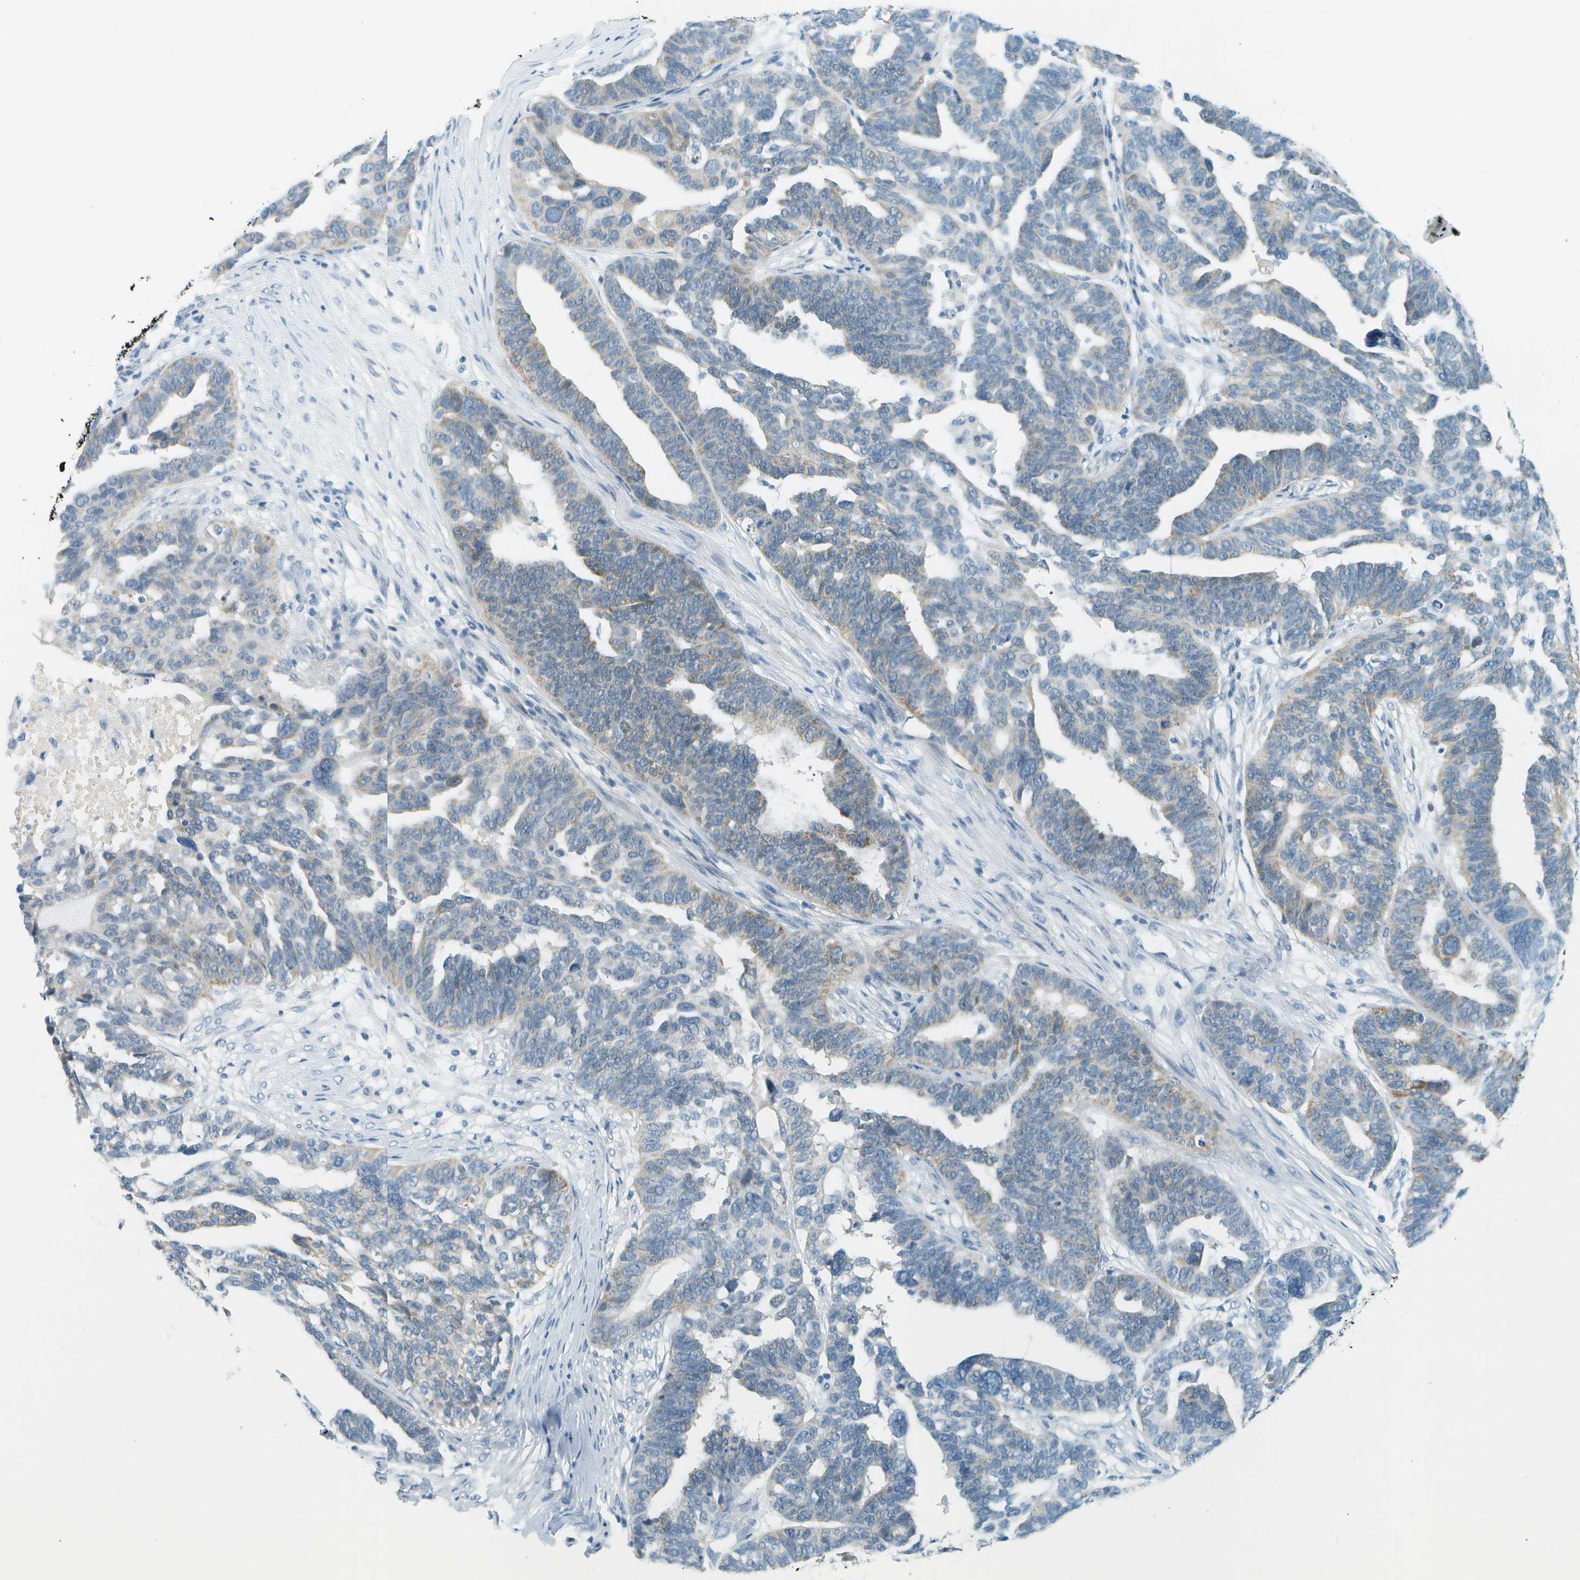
{"staining": {"intensity": "weak", "quantity": "<25%", "location": "cytoplasmic/membranous"}, "tissue": "ovarian cancer", "cell_type": "Tumor cells", "image_type": "cancer", "snomed": [{"axis": "morphology", "description": "Cystadenocarcinoma, serous, NOS"}, {"axis": "topography", "description": "Ovary"}], "caption": "Immunohistochemistry micrograph of neoplastic tissue: ovarian cancer stained with DAB (3,3'-diaminobenzidine) demonstrates no significant protein expression in tumor cells.", "gene": "SMYD5", "patient": {"sex": "female", "age": 59}}